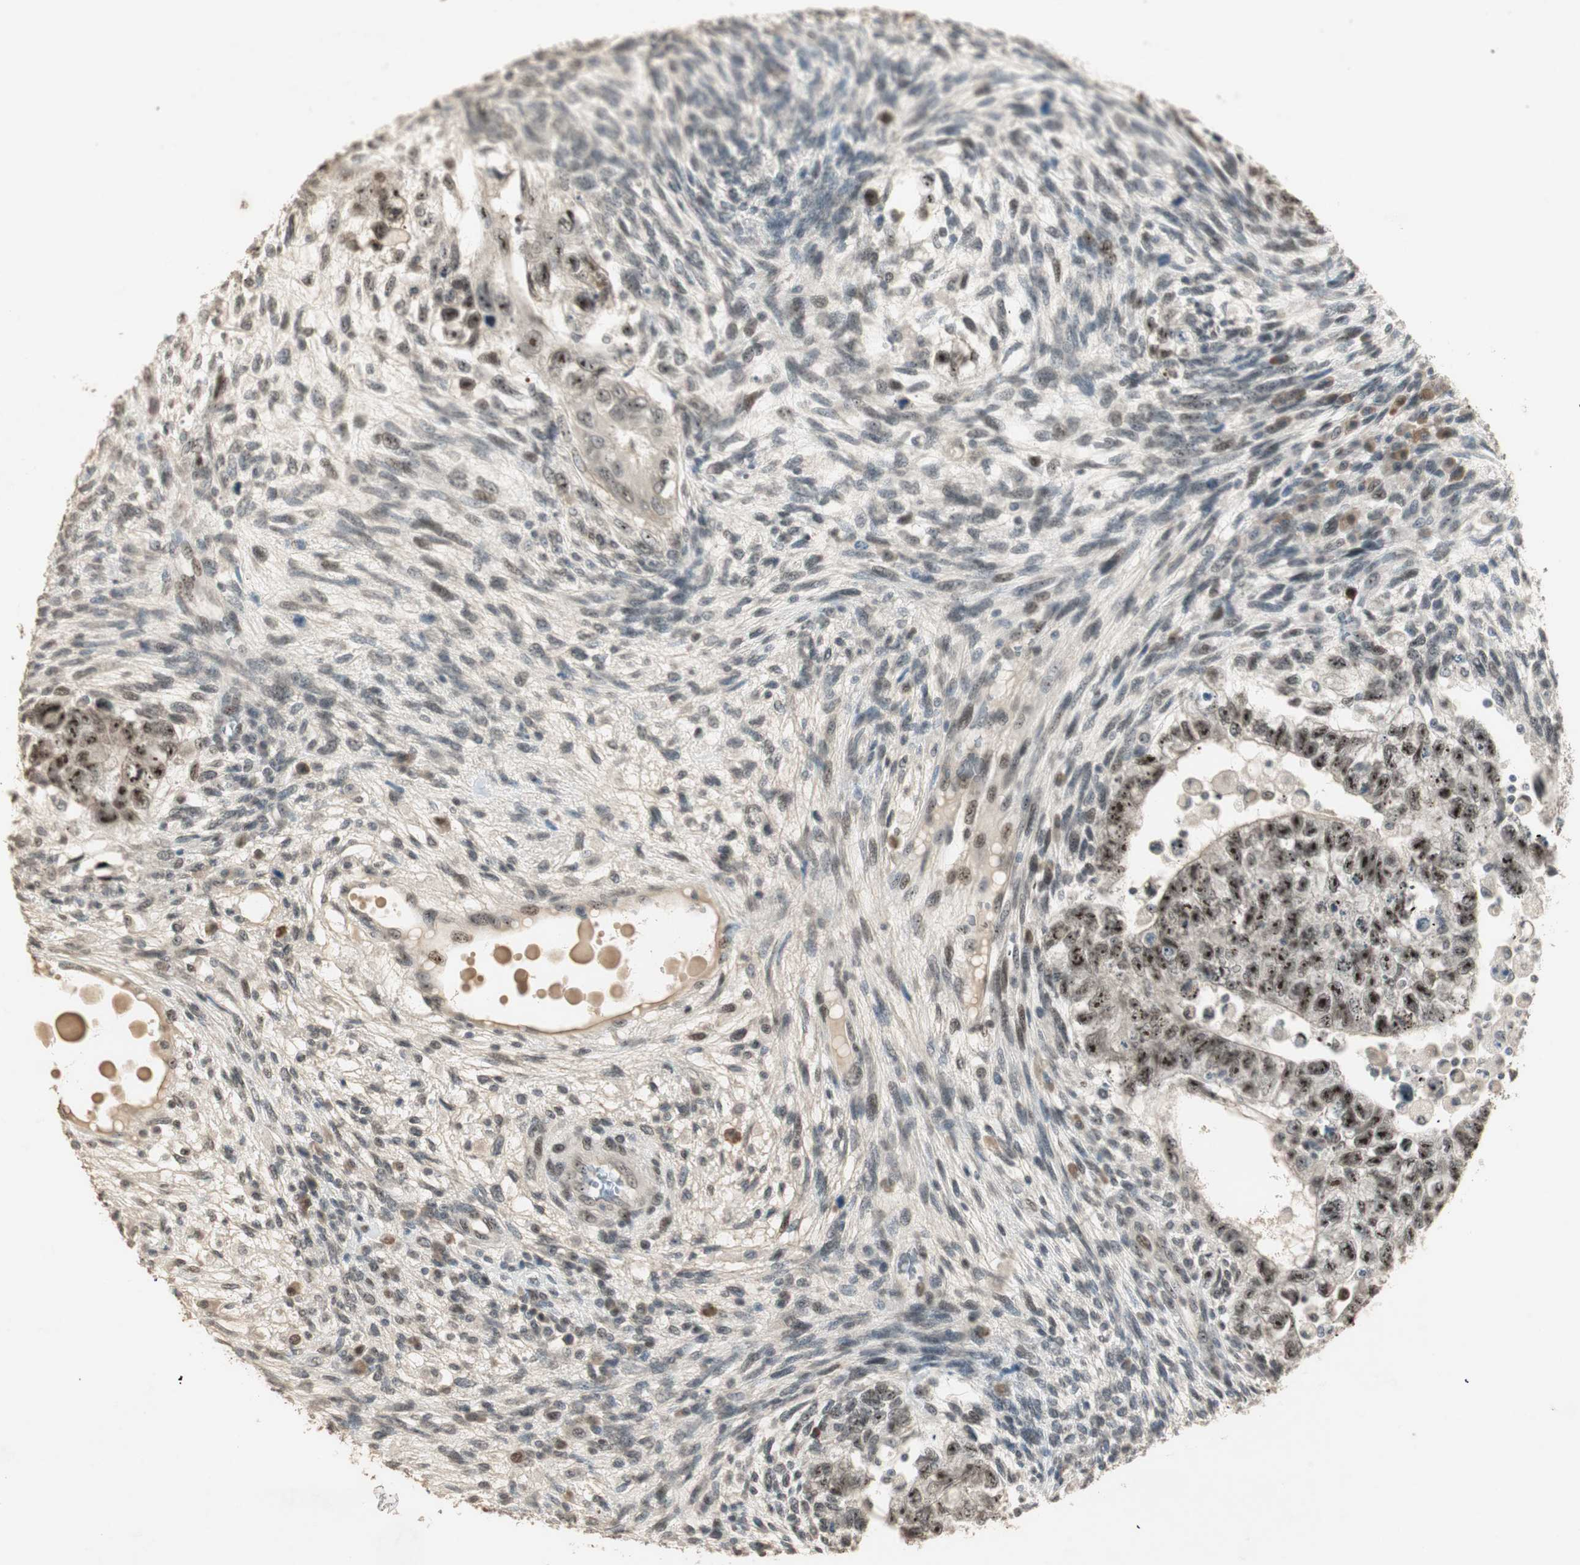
{"staining": {"intensity": "moderate", "quantity": ">75%", "location": "nuclear"}, "tissue": "testis cancer", "cell_type": "Tumor cells", "image_type": "cancer", "snomed": [{"axis": "morphology", "description": "Normal tissue, NOS"}, {"axis": "morphology", "description": "Carcinoma, Embryonal, NOS"}, {"axis": "topography", "description": "Testis"}], "caption": "Immunohistochemistry (IHC) staining of embryonal carcinoma (testis), which demonstrates medium levels of moderate nuclear expression in about >75% of tumor cells indicating moderate nuclear protein staining. The staining was performed using DAB (brown) for protein detection and nuclei were counterstained in hematoxylin (blue).", "gene": "ETV4", "patient": {"sex": "male", "age": 36}}